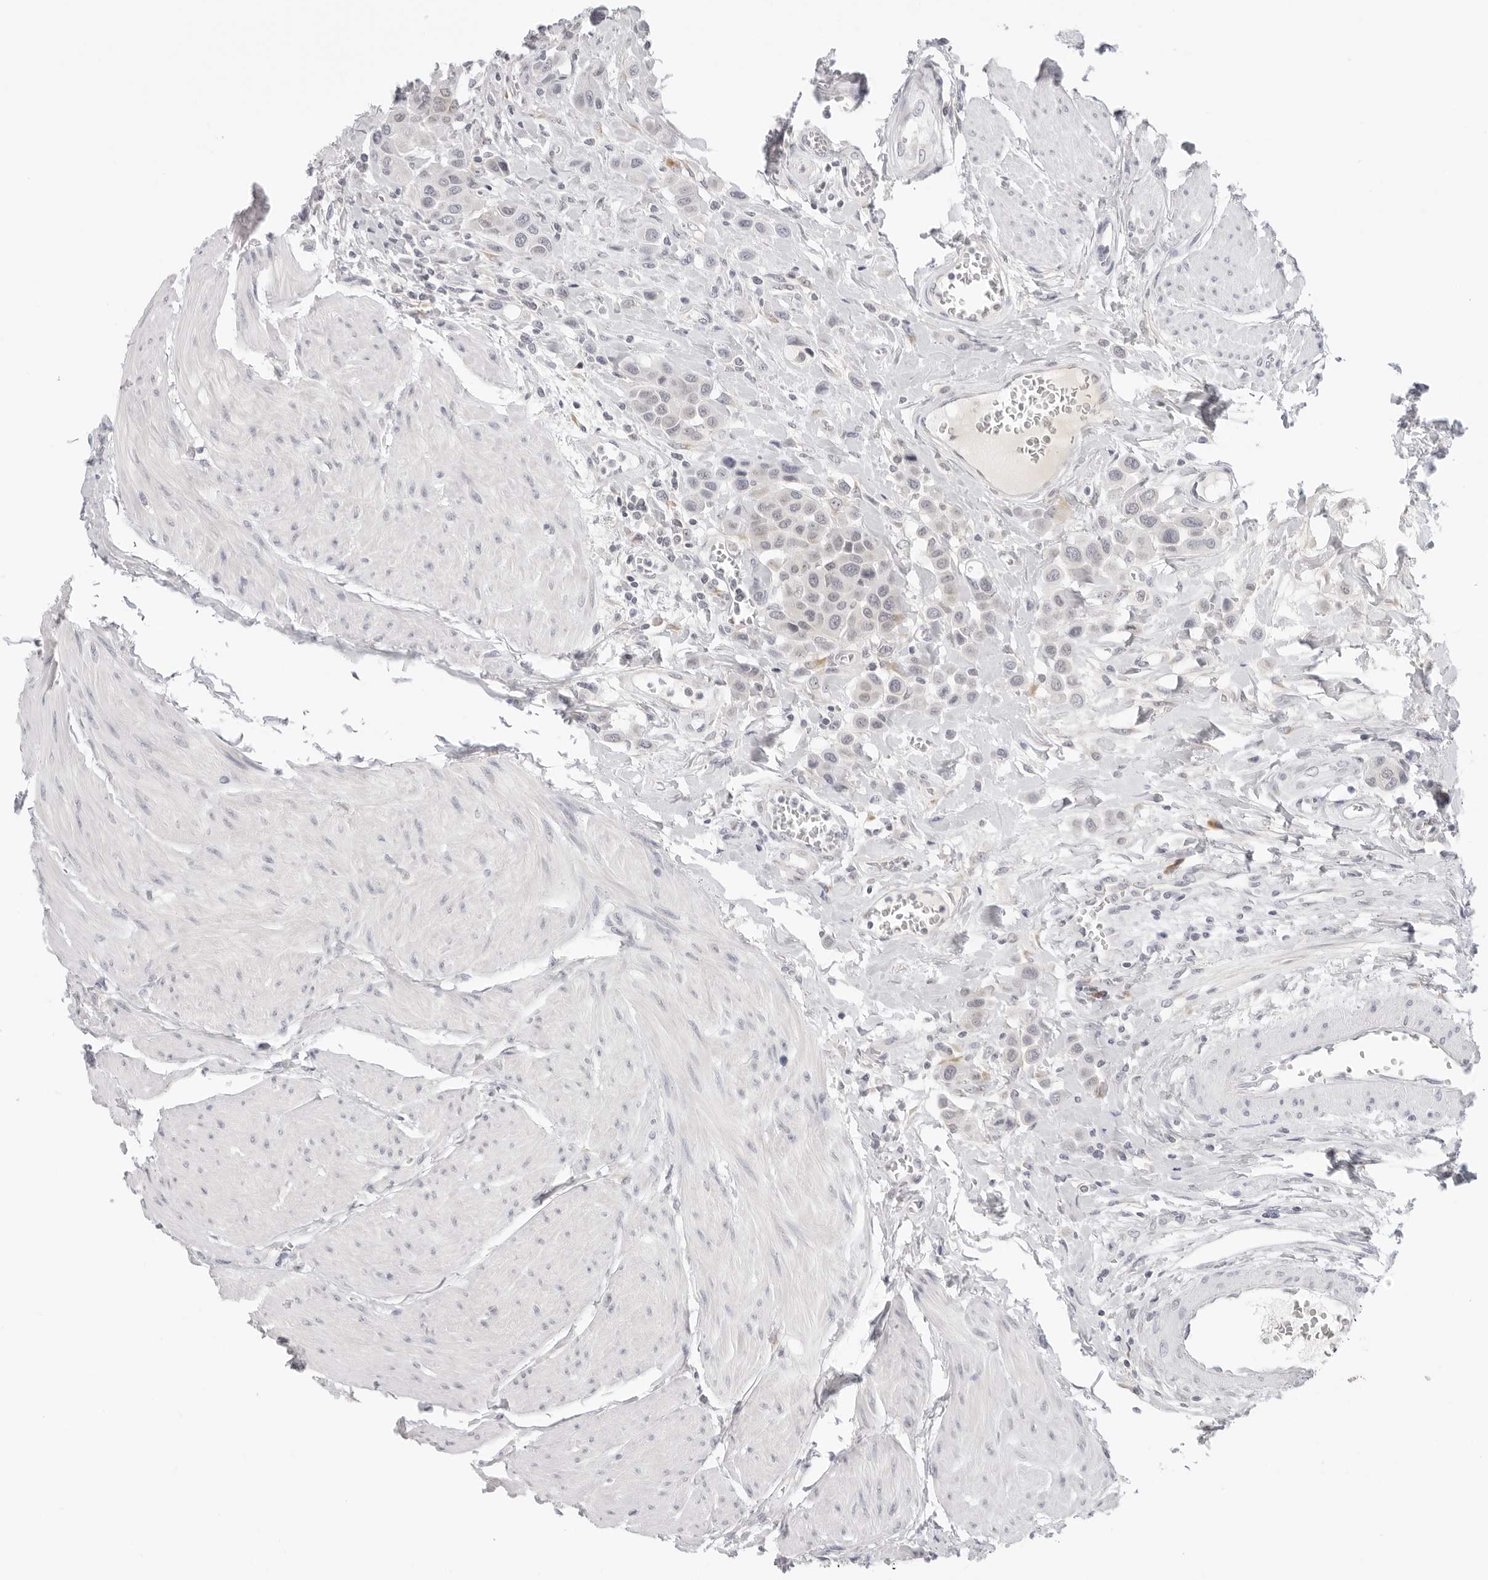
{"staining": {"intensity": "negative", "quantity": "none", "location": "none"}, "tissue": "urothelial cancer", "cell_type": "Tumor cells", "image_type": "cancer", "snomed": [{"axis": "morphology", "description": "Urothelial carcinoma, High grade"}, {"axis": "topography", "description": "Urinary bladder"}], "caption": "The immunohistochemistry histopathology image has no significant expression in tumor cells of urothelial cancer tissue.", "gene": "EDN2", "patient": {"sex": "male", "age": 50}}